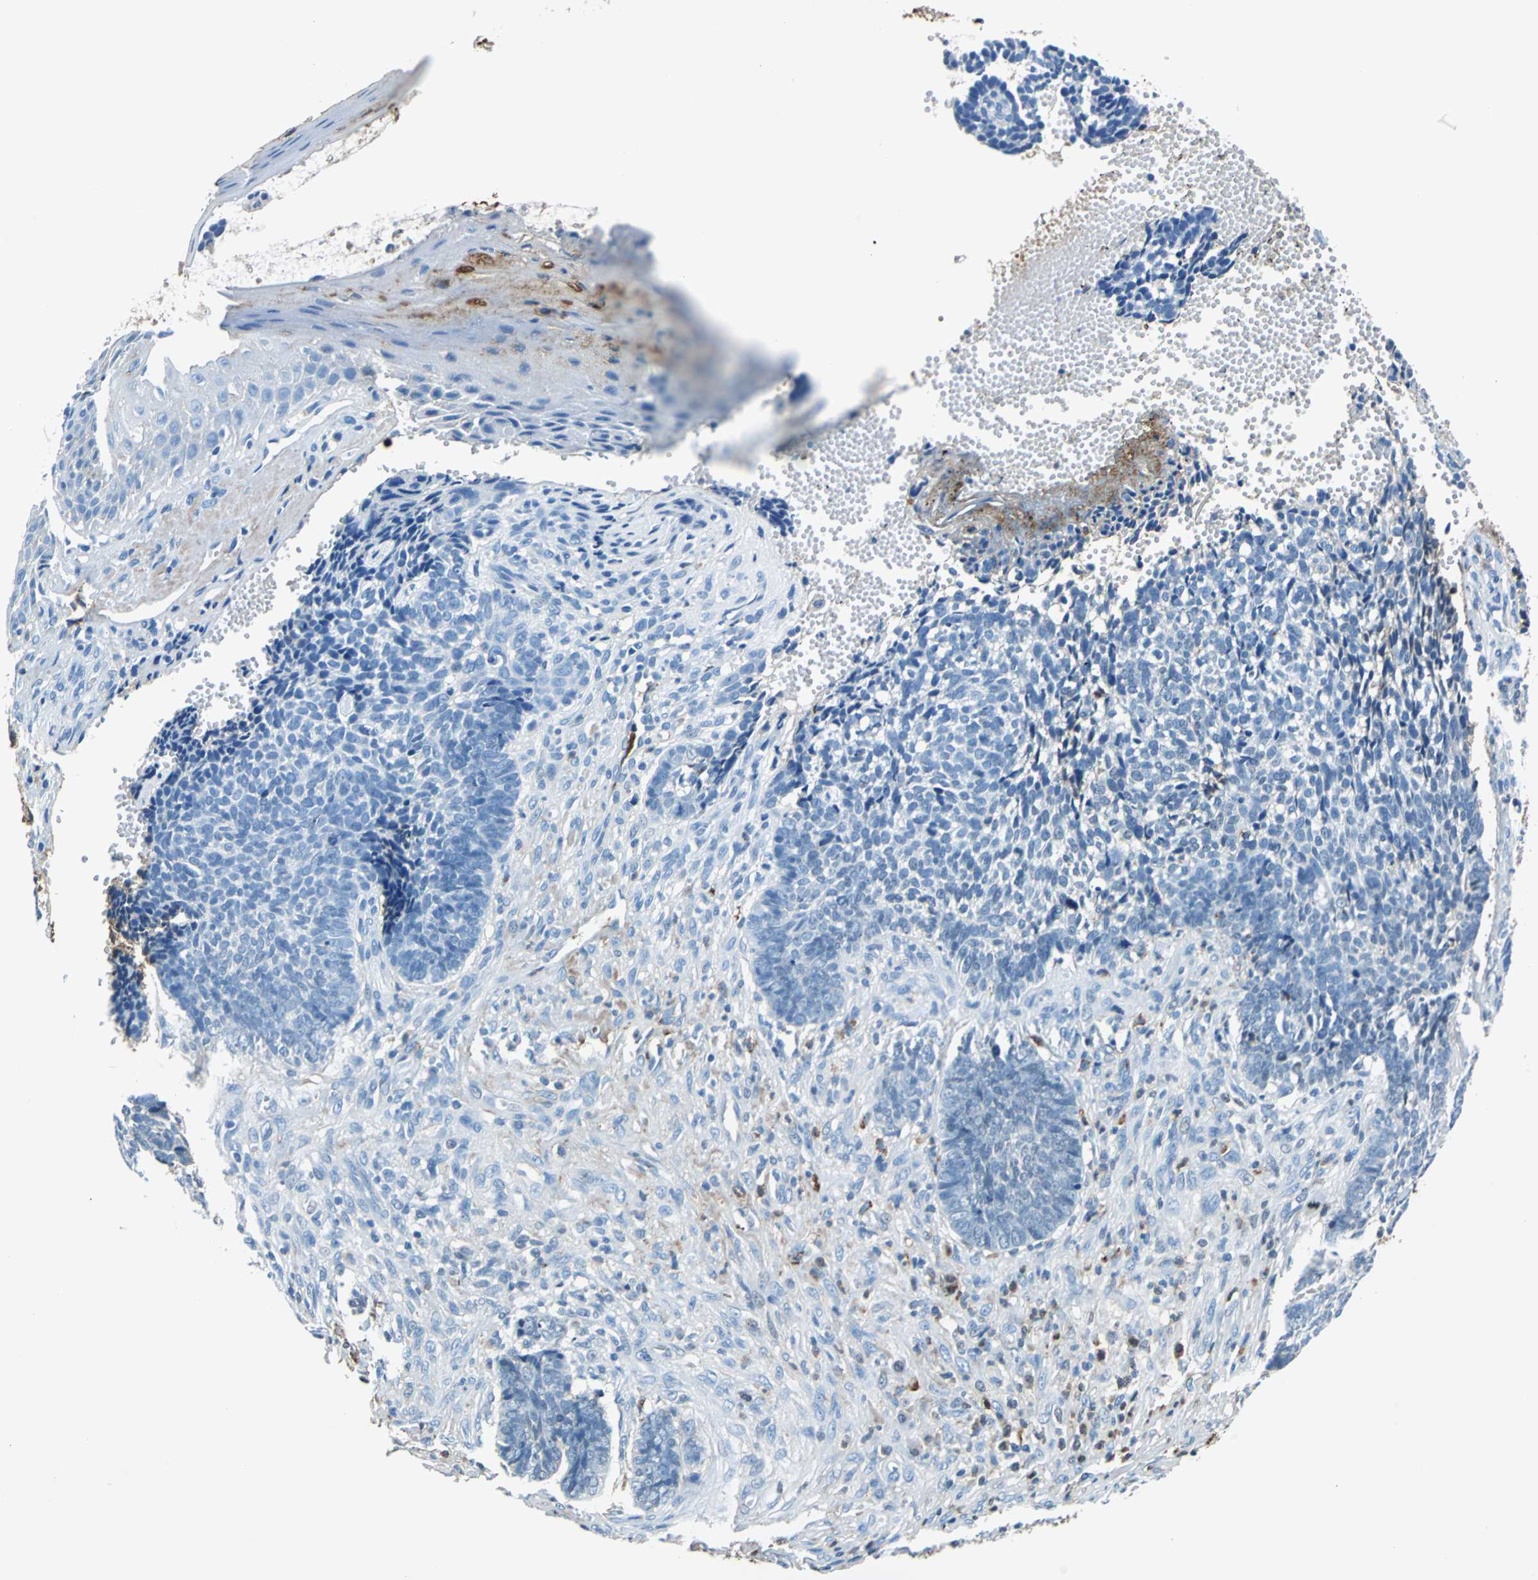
{"staining": {"intensity": "negative", "quantity": "none", "location": "none"}, "tissue": "skin cancer", "cell_type": "Tumor cells", "image_type": "cancer", "snomed": [{"axis": "morphology", "description": "Basal cell carcinoma"}, {"axis": "topography", "description": "Skin"}], "caption": "DAB immunohistochemical staining of human skin basal cell carcinoma shows no significant positivity in tumor cells.", "gene": "ALB", "patient": {"sex": "male", "age": 84}}